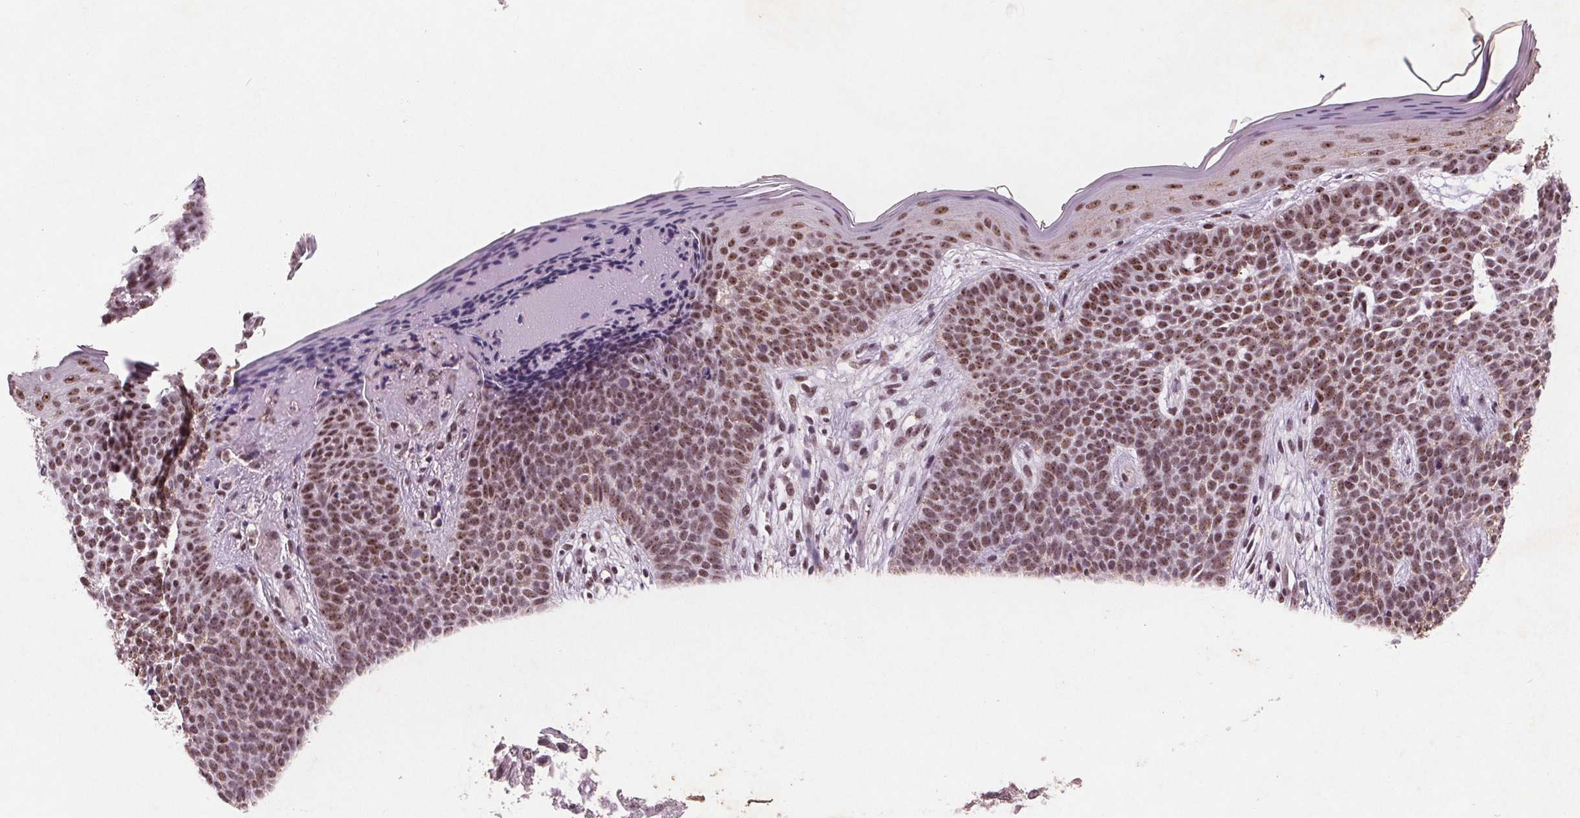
{"staining": {"intensity": "moderate", "quantity": ">75%", "location": "nuclear"}, "tissue": "skin cancer", "cell_type": "Tumor cells", "image_type": "cancer", "snomed": [{"axis": "morphology", "description": "Basal cell carcinoma"}, {"axis": "topography", "description": "Skin"}], "caption": "Tumor cells demonstrate medium levels of moderate nuclear positivity in about >75% of cells in skin basal cell carcinoma.", "gene": "RPS6KA2", "patient": {"sex": "female", "age": 70}}